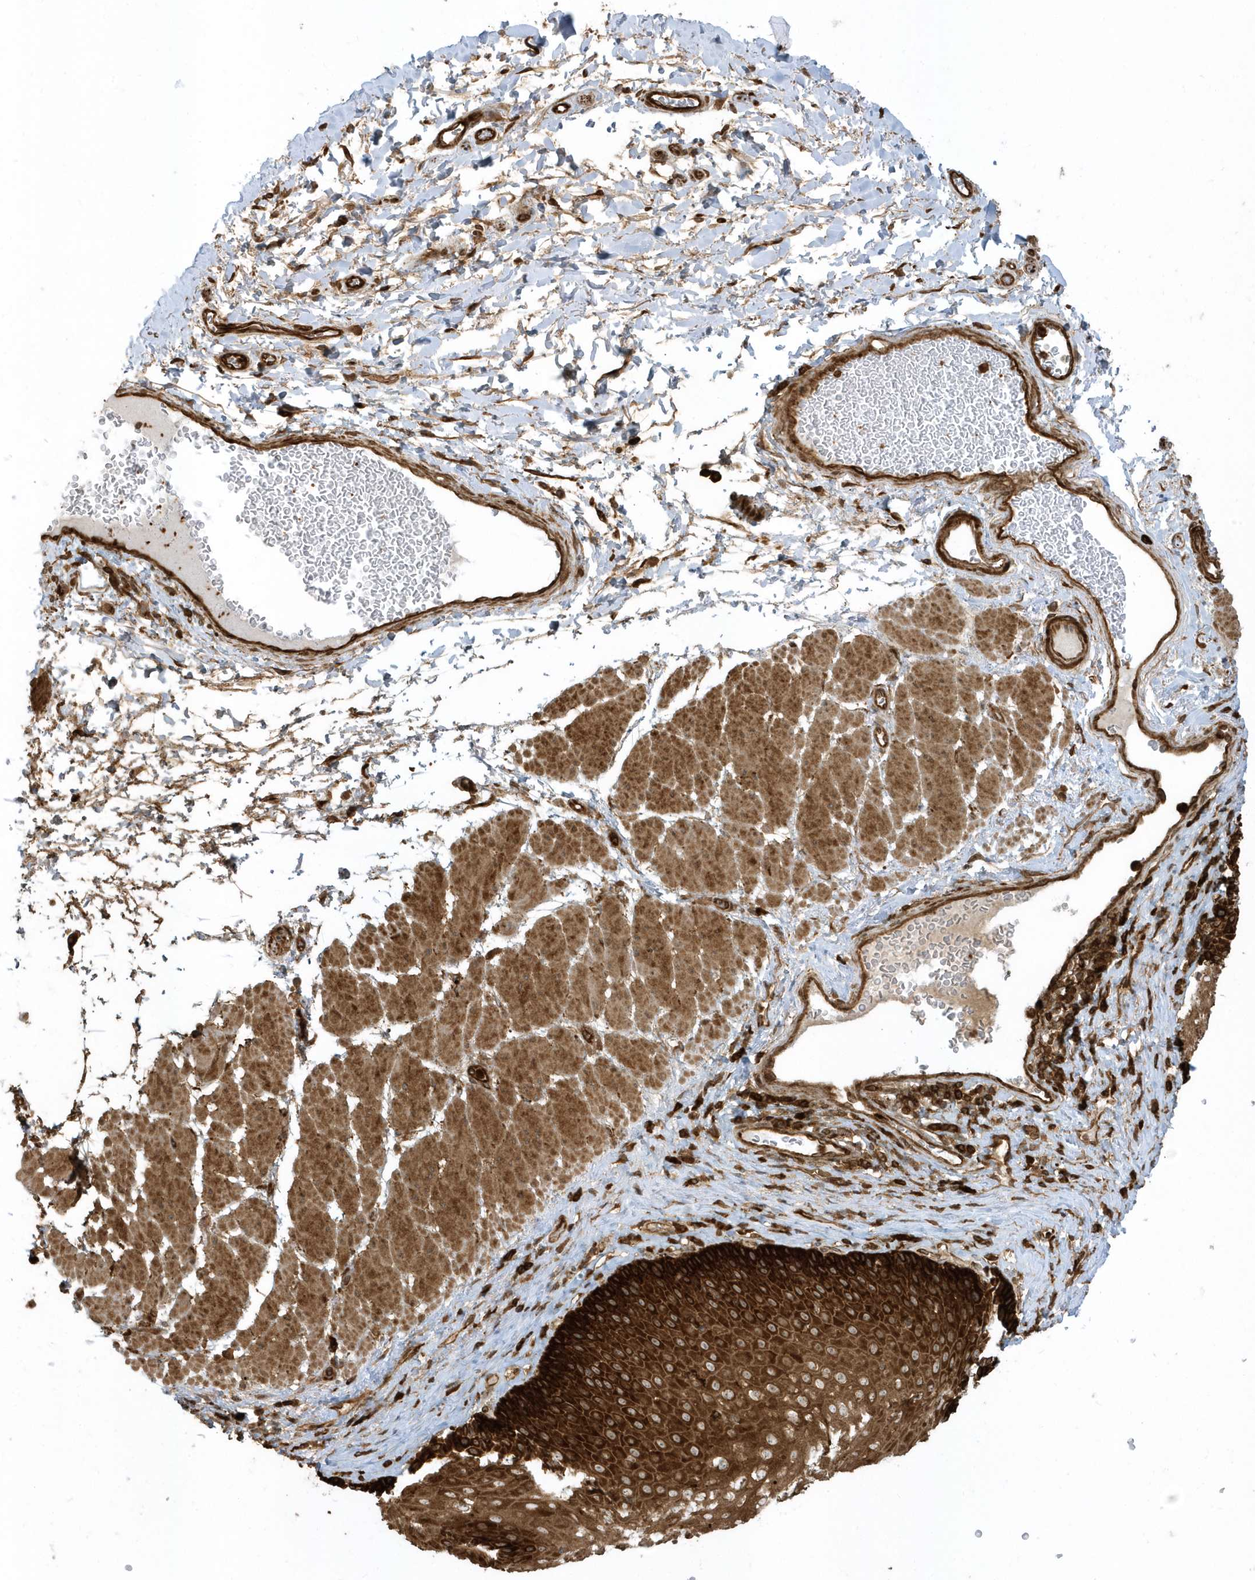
{"staining": {"intensity": "strong", "quantity": ">75%", "location": "cytoplasmic/membranous"}, "tissue": "esophagus", "cell_type": "Squamous epithelial cells", "image_type": "normal", "snomed": [{"axis": "morphology", "description": "Normal tissue, NOS"}, {"axis": "topography", "description": "Esophagus"}], "caption": "An immunohistochemistry (IHC) micrograph of benign tissue is shown. Protein staining in brown highlights strong cytoplasmic/membranous positivity in esophagus within squamous epithelial cells. The staining is performed using DAB brown chromogen to label protein expression. The nuclei are counter-stained blue using hematoxylin.", "gene": "CLCN6", "patient": {"sex": "female", "age": 66}}